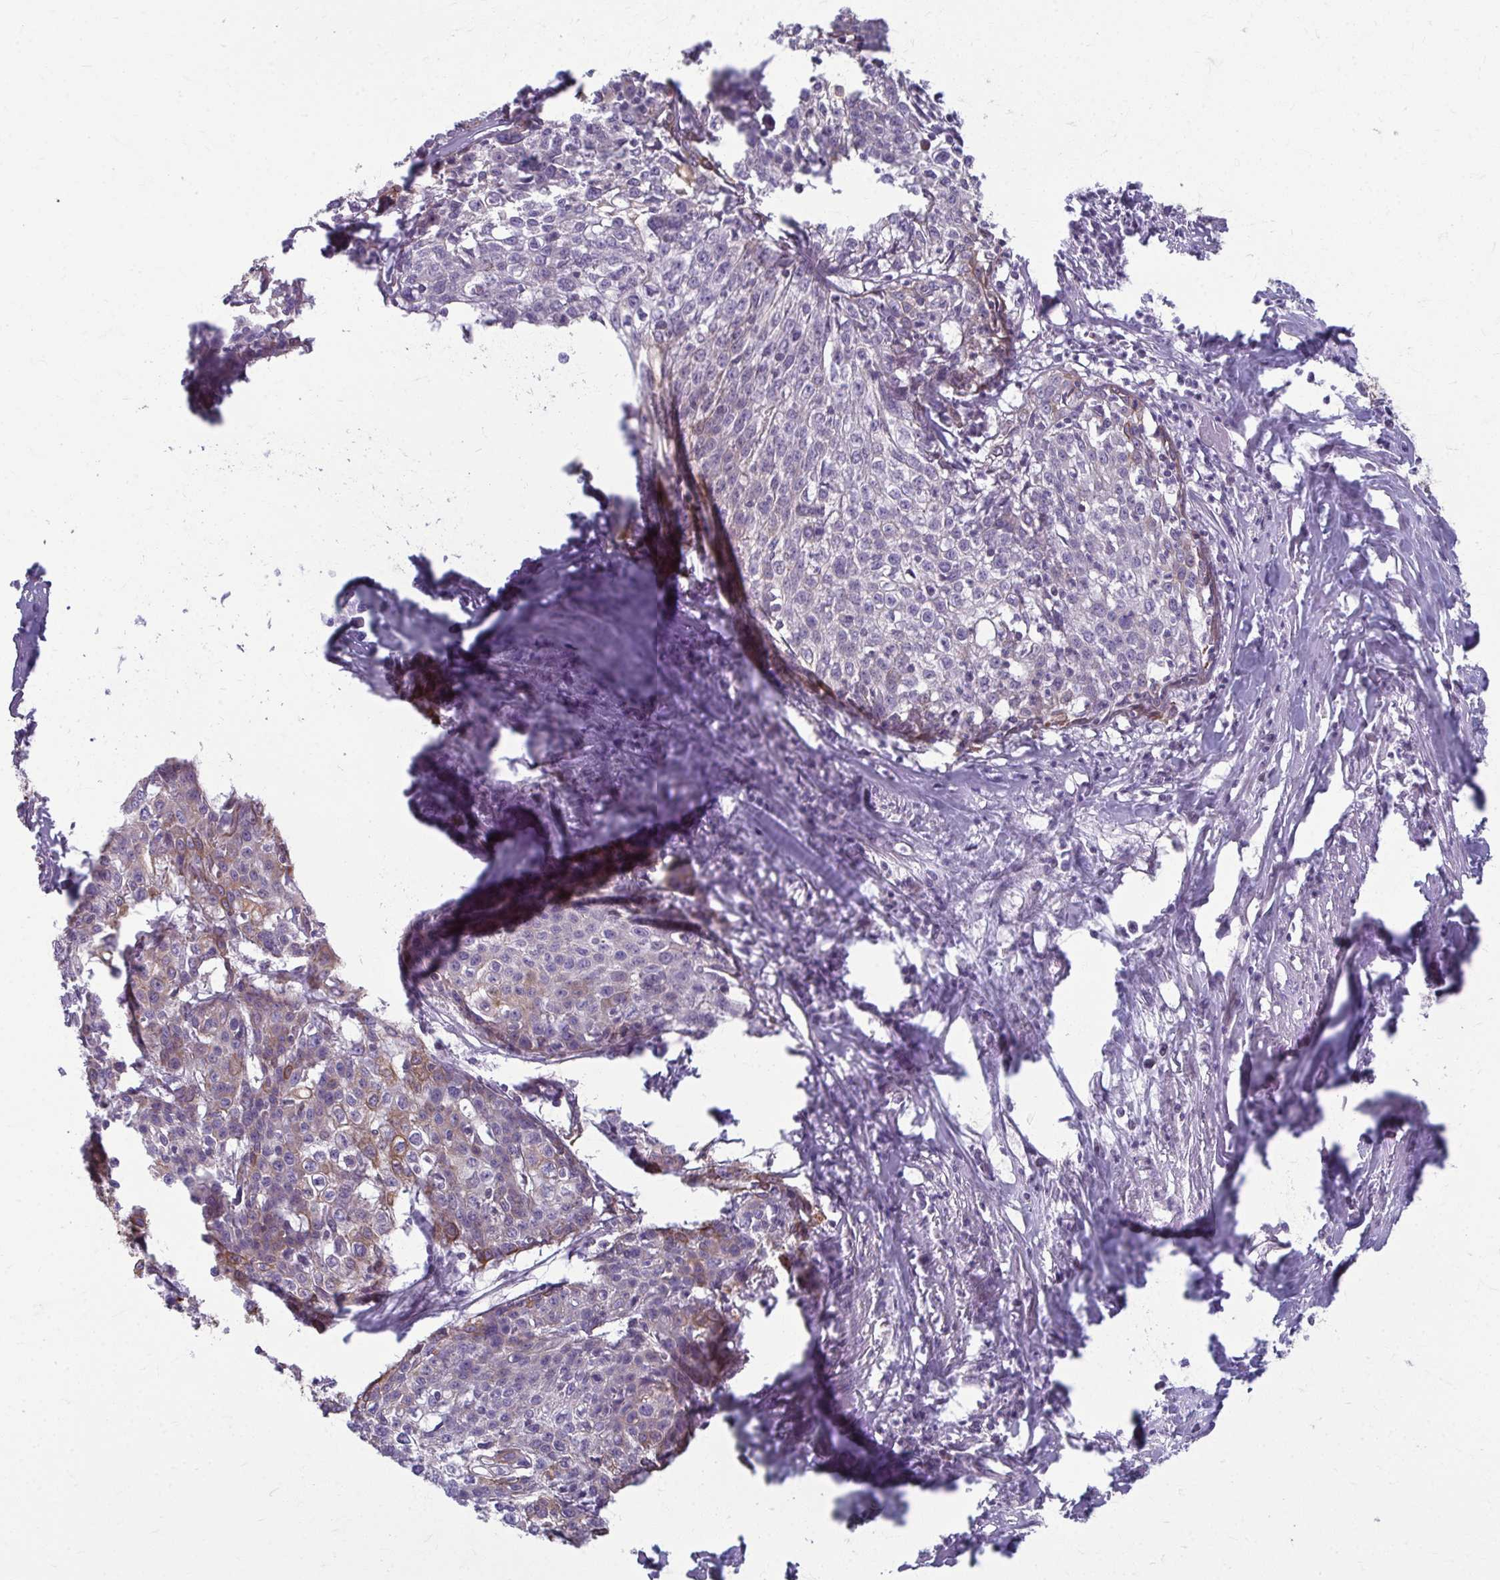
{"staining": {"intensity": "moderate", "quantity": "<25%", "location": "cytoplasmic/membranous"}, "tissue": "cervical cancer", "cell_type": "Tumor cells", "image_type": "cancer", "snomed": [{"axis": "morphology", "description": "Squamous cell carcinoma, NOS"}, {"axis": "topography", "description": "Cervix"}], "caption": "Tumor cells demonstrate moderate cytoplasmic/membranous expression in about <25% of cells in cervical cancer. The staining was performed using DAB (3,3'-diaminobenzidine), with brown indicating positive protein expression. Nuclei are stained blue with hematoxylin.", "gene": "EID2B", "patient": {"sex": "female", "age": 39}}